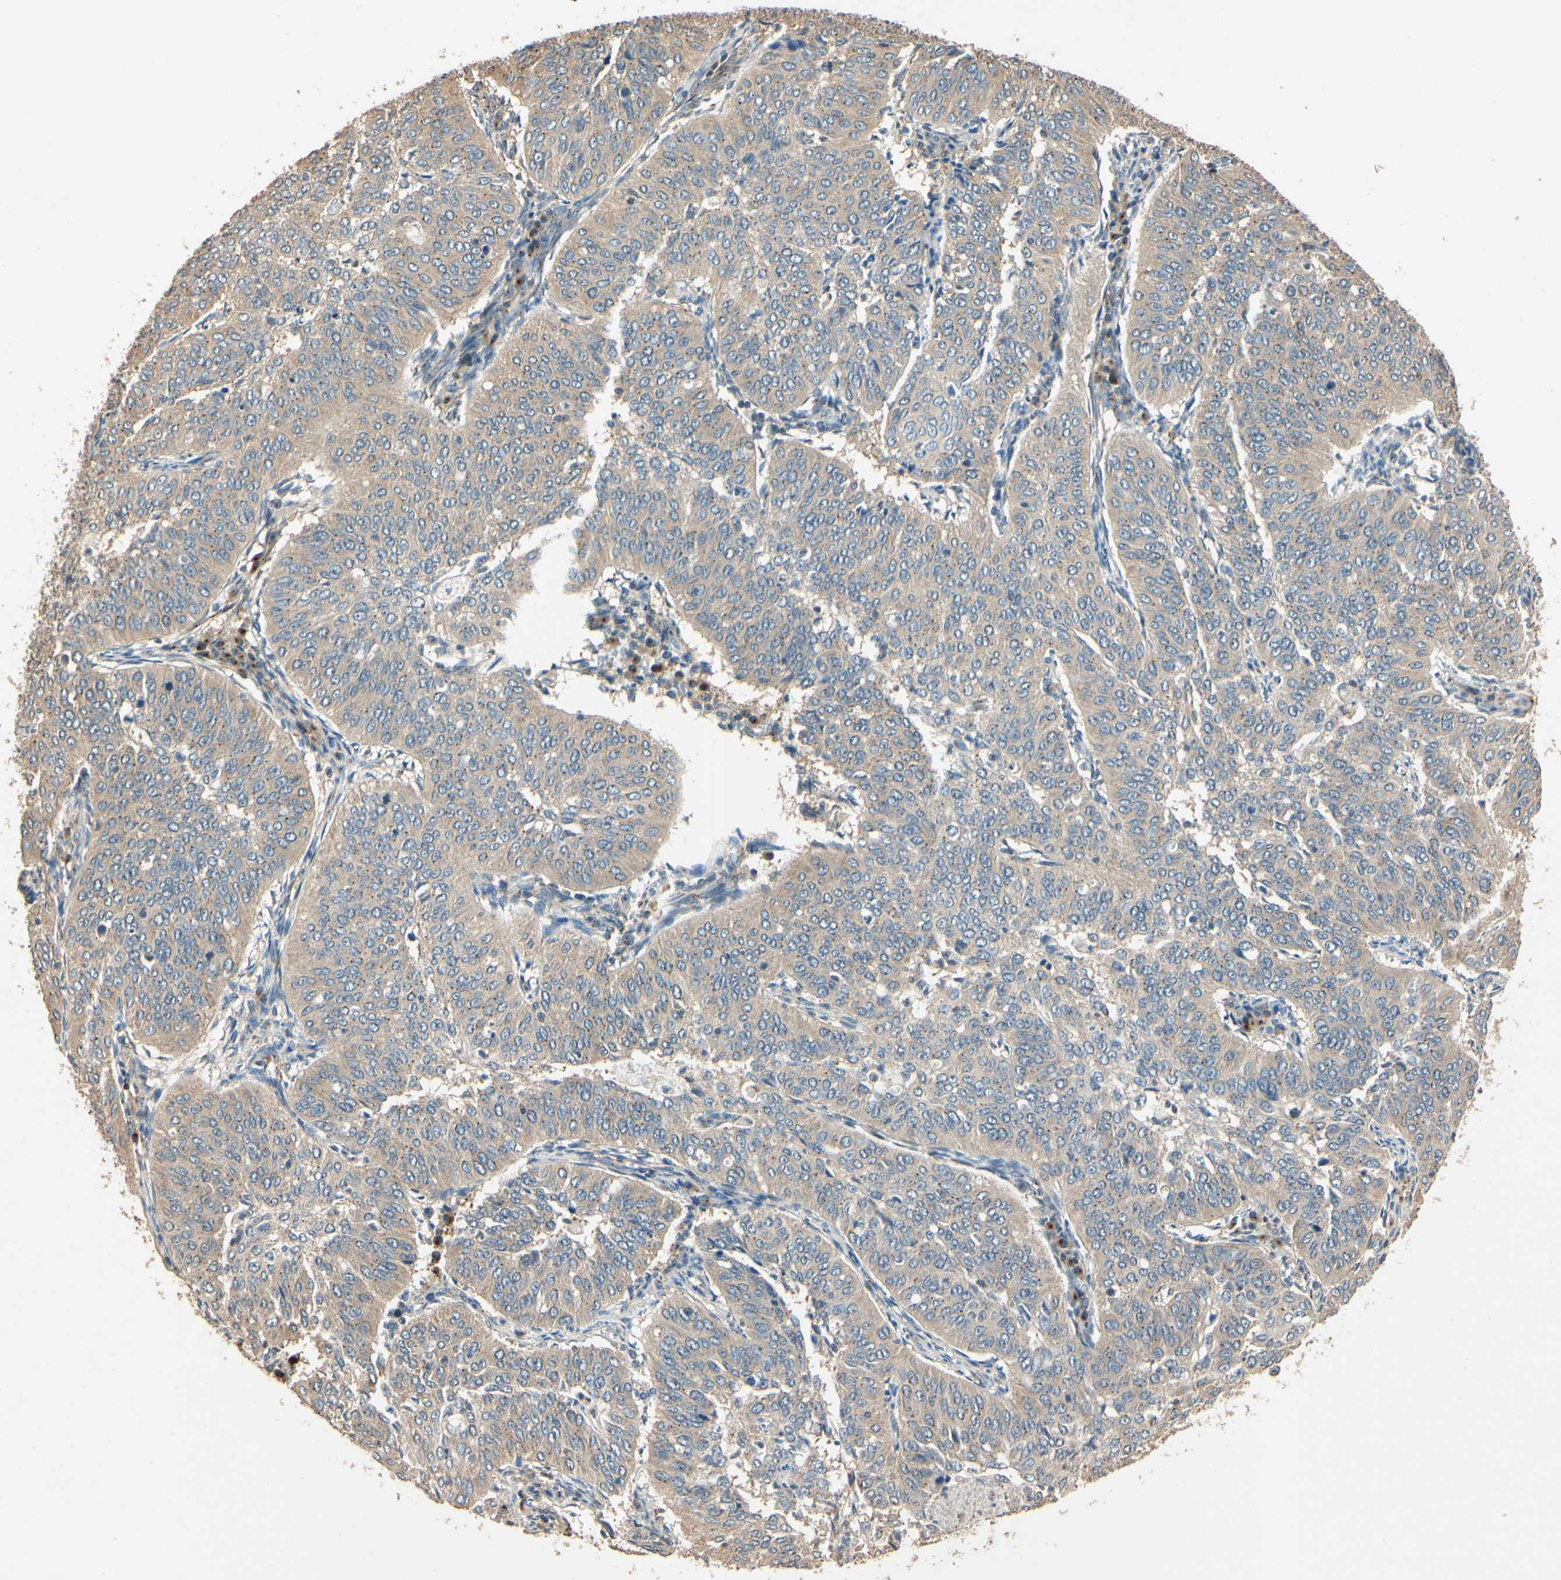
{"staining": {"intensity": "weak", "quantity": ">75%", "location": "cytoplasmic/membranous"}, "tissue": "cervical cancer", "cell_type": "Tumor cells", "image_type": "cancer", "snomed": [{"axis": "morphology", "description": "Normal tissue, NOS"}, {"axis": "morphology", "description": "Squamous cell carcinoma, NOS"}, {"axis": "topography", "description": "Cervix"}], "caption": "Tumor cells display low levels of weak cytoplasmic/membranous positivity in approximately >75% of cells in human cervical cancer (squamous cell carcinoma).", "gene": "AKAP9", "patient": {"sex": "female", "age": 39}}